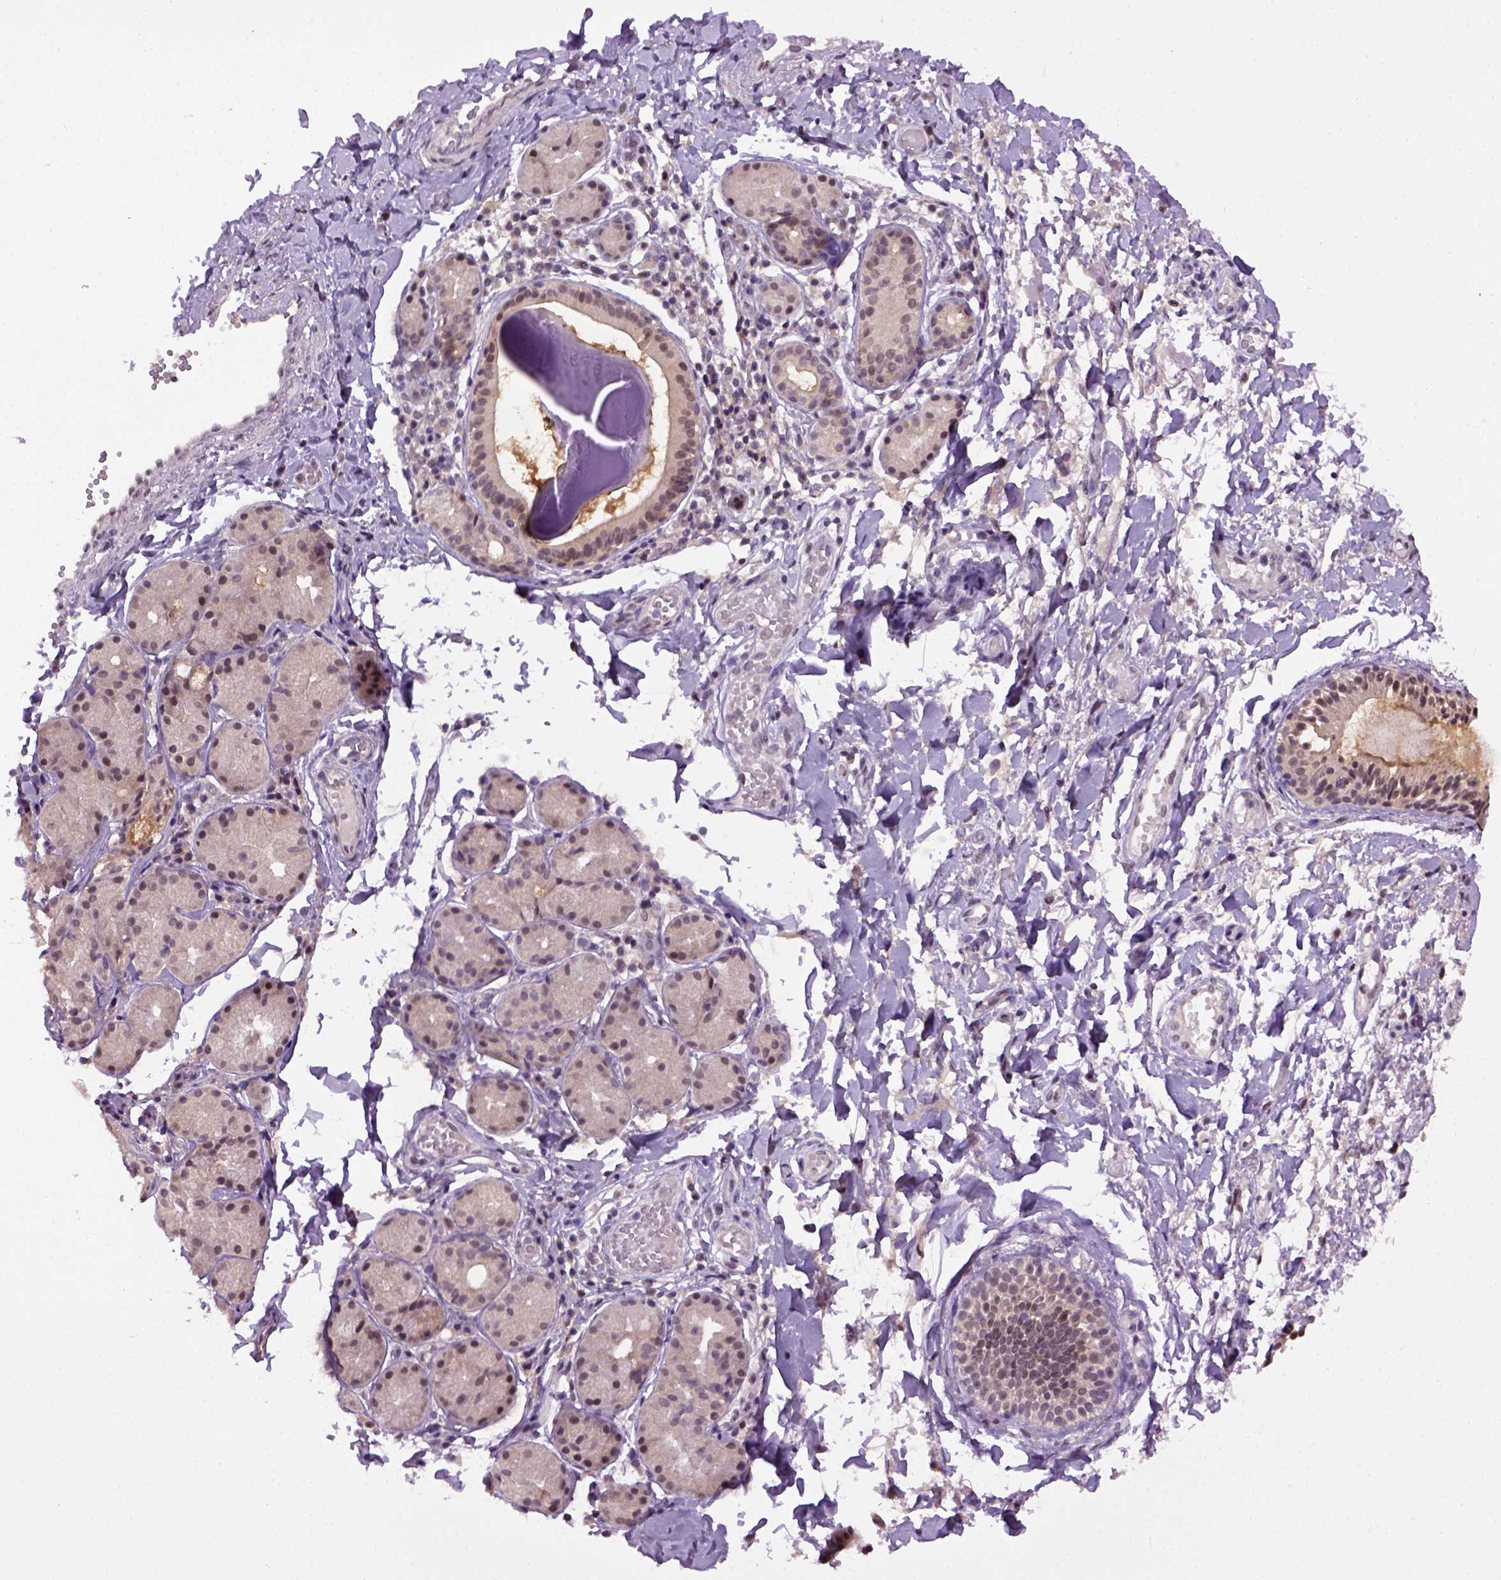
{"staining": {"intensity": "moderate", "quantity": "<25%", "location": "cytoplasmic/membranous,nuclear"}, "tissue": "nasopharynx", "cell_type": "Respiratory epithelial cells", "image_type": "normal", "snomed": [{"axis": "morphology", "description": "Normal tissue, NOS"}, {"axis": "morphology", "description": "Basal cell carcinoma"}, {"axis": "topography", "description": "Cartilage tissue"}, {"axis": "topography", "description": "Nasopharynx"}, {"axis": "topography", "description": "Oral tissue"}], "caption": "DAB (3,3'-diaminobenzidine) immunohistochemical staining of normal human nasopharynx displays moderate cytoplasmic/membranous,nuclear protein expression in about <25% of respiratory epithelial cells.", "gene": "RAB43", "patient": {"sex": "female", "age": 77}}